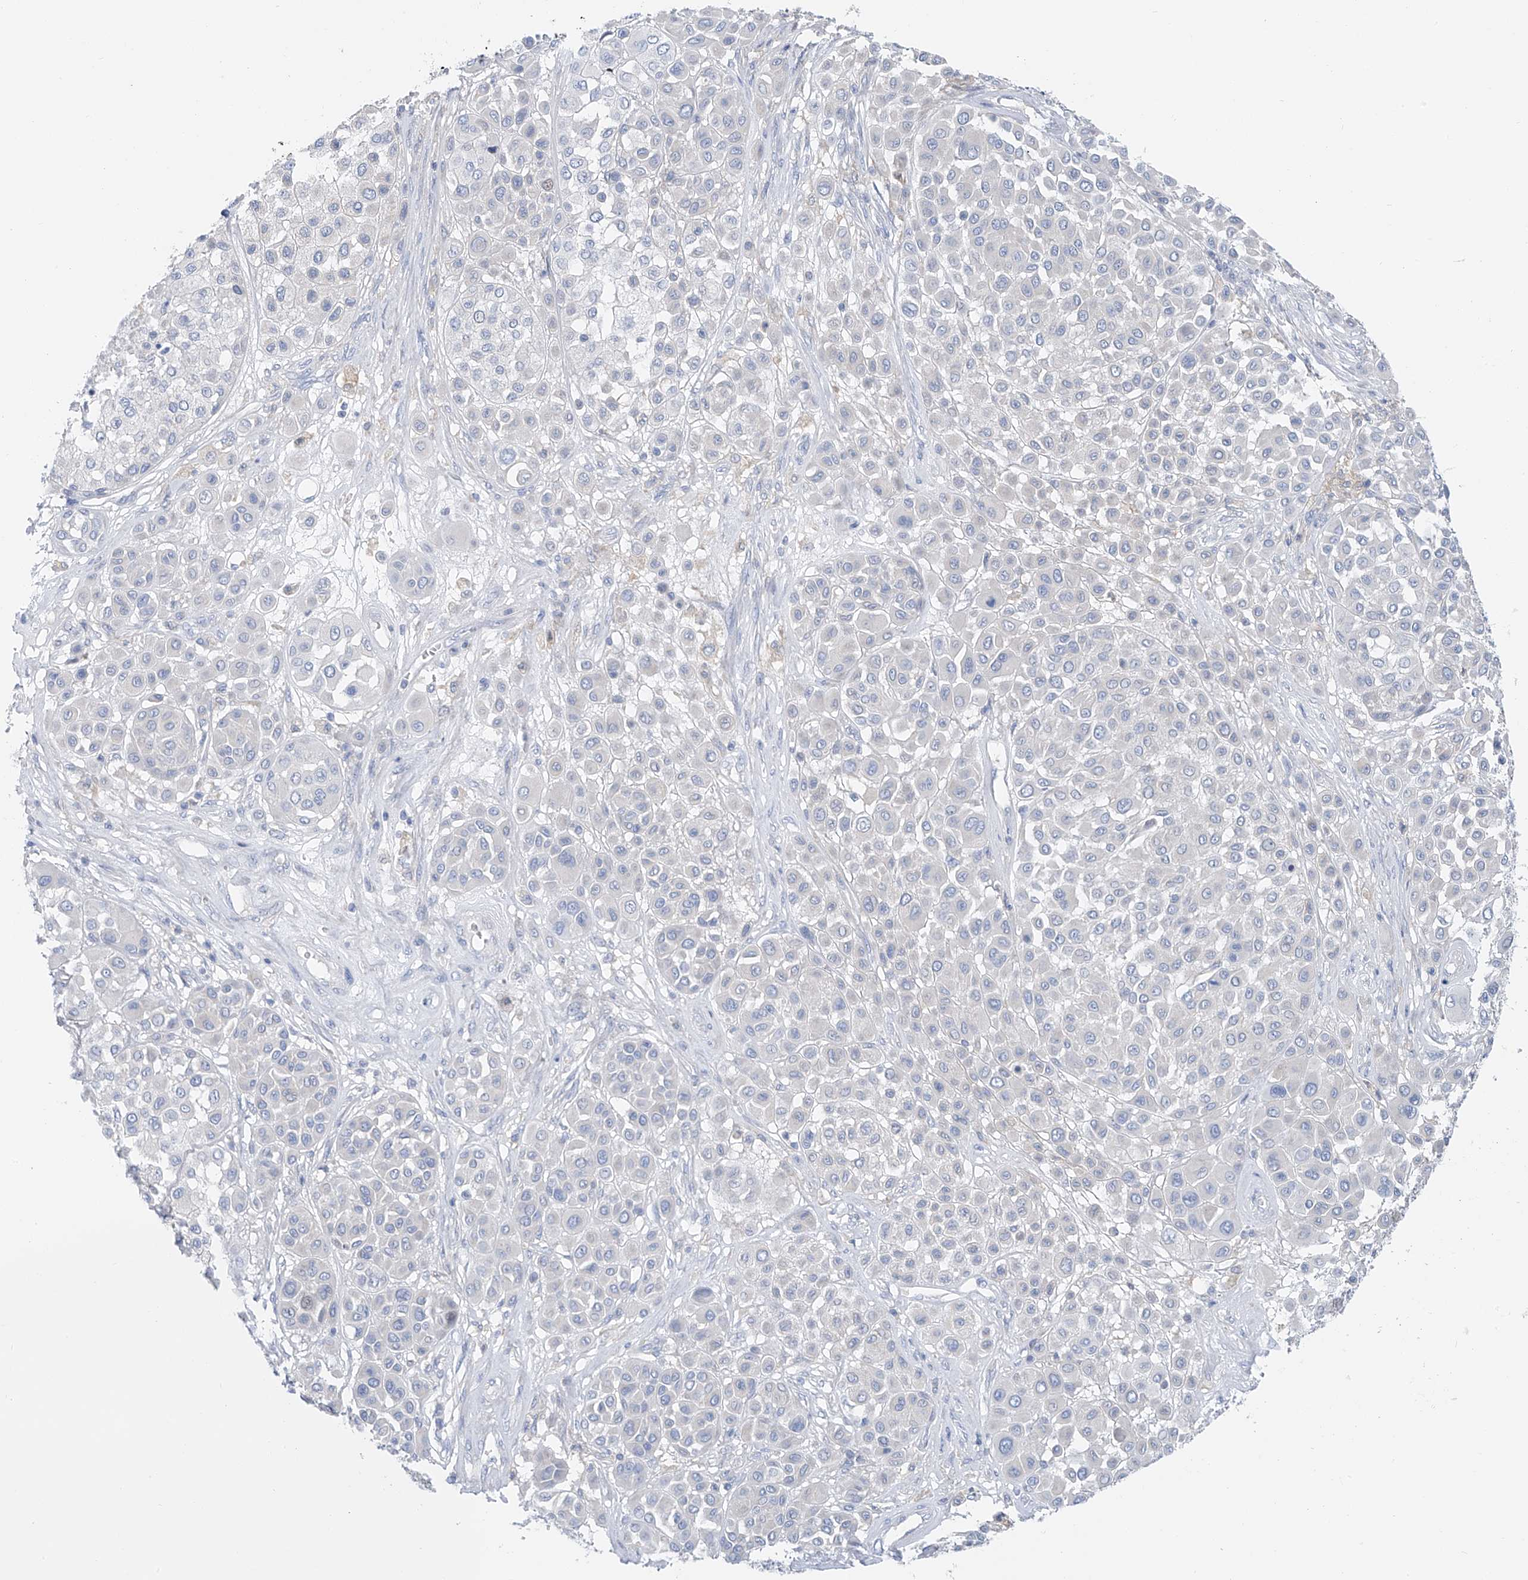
{"staining": {"intensity": "negative", "quantity": "none", "location": "none"}, "tissue": "melanoma", "cell_type": "Tumor cells", "image_type": "cancer", "snomed": [{"axis": "morphology", "description": "Malignant melanoma, Metastatic site"}, {"axis": "topography", "description": "Soft tissue"}], "caption": "Malignant melanoma (metastatic site) was stained to show a protein in brown. There is no significant expression in tumor cells.", "gene": "POMGNT2", "patient": {"sex": "male", "age": 41}}